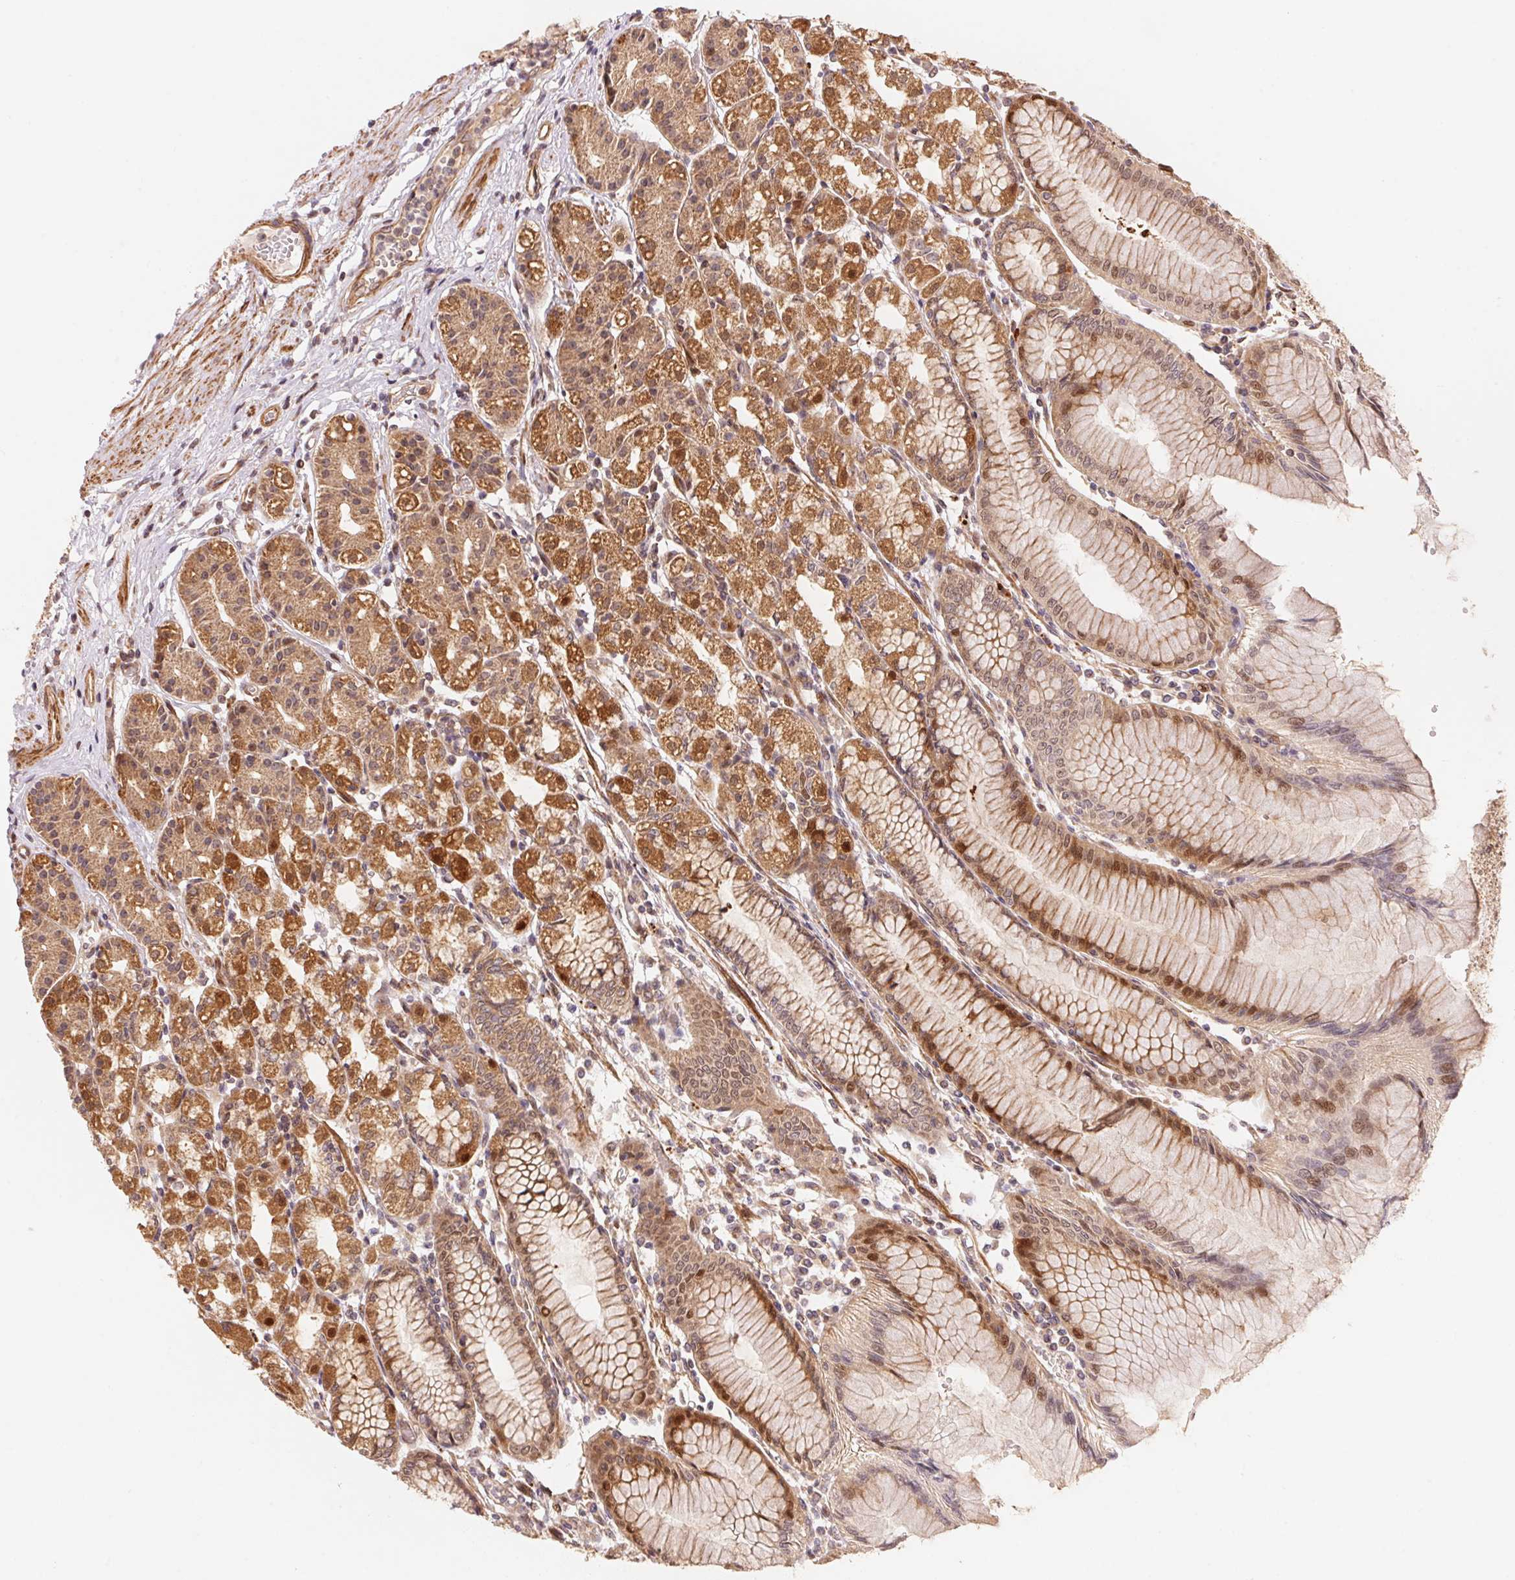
{"staining": {"intensity": "moderate", "quantity": ">75%", "location": "cytoplasmic/membranous,nuclear"}, "tissue": "stomach", "cell_type": "Glandular cells", "image_type": "normal", "snomed": [{"axis": "morphology", "description": "Normal tissue, NOS"}, {"axis": "topography", "description": "Skeletal muscle"}, {"axis": "topography", "description": "Stomach"}], "caption": "The micrograph exhibits staining of normal stomach, revealing moderate cytoplasmic/membranous,nuclear protein staining (brown color) within glandular cells. Nuclei are stained in blue.", "gene": "TNIP2", "patient": {"sex": "female", "age": 57}}